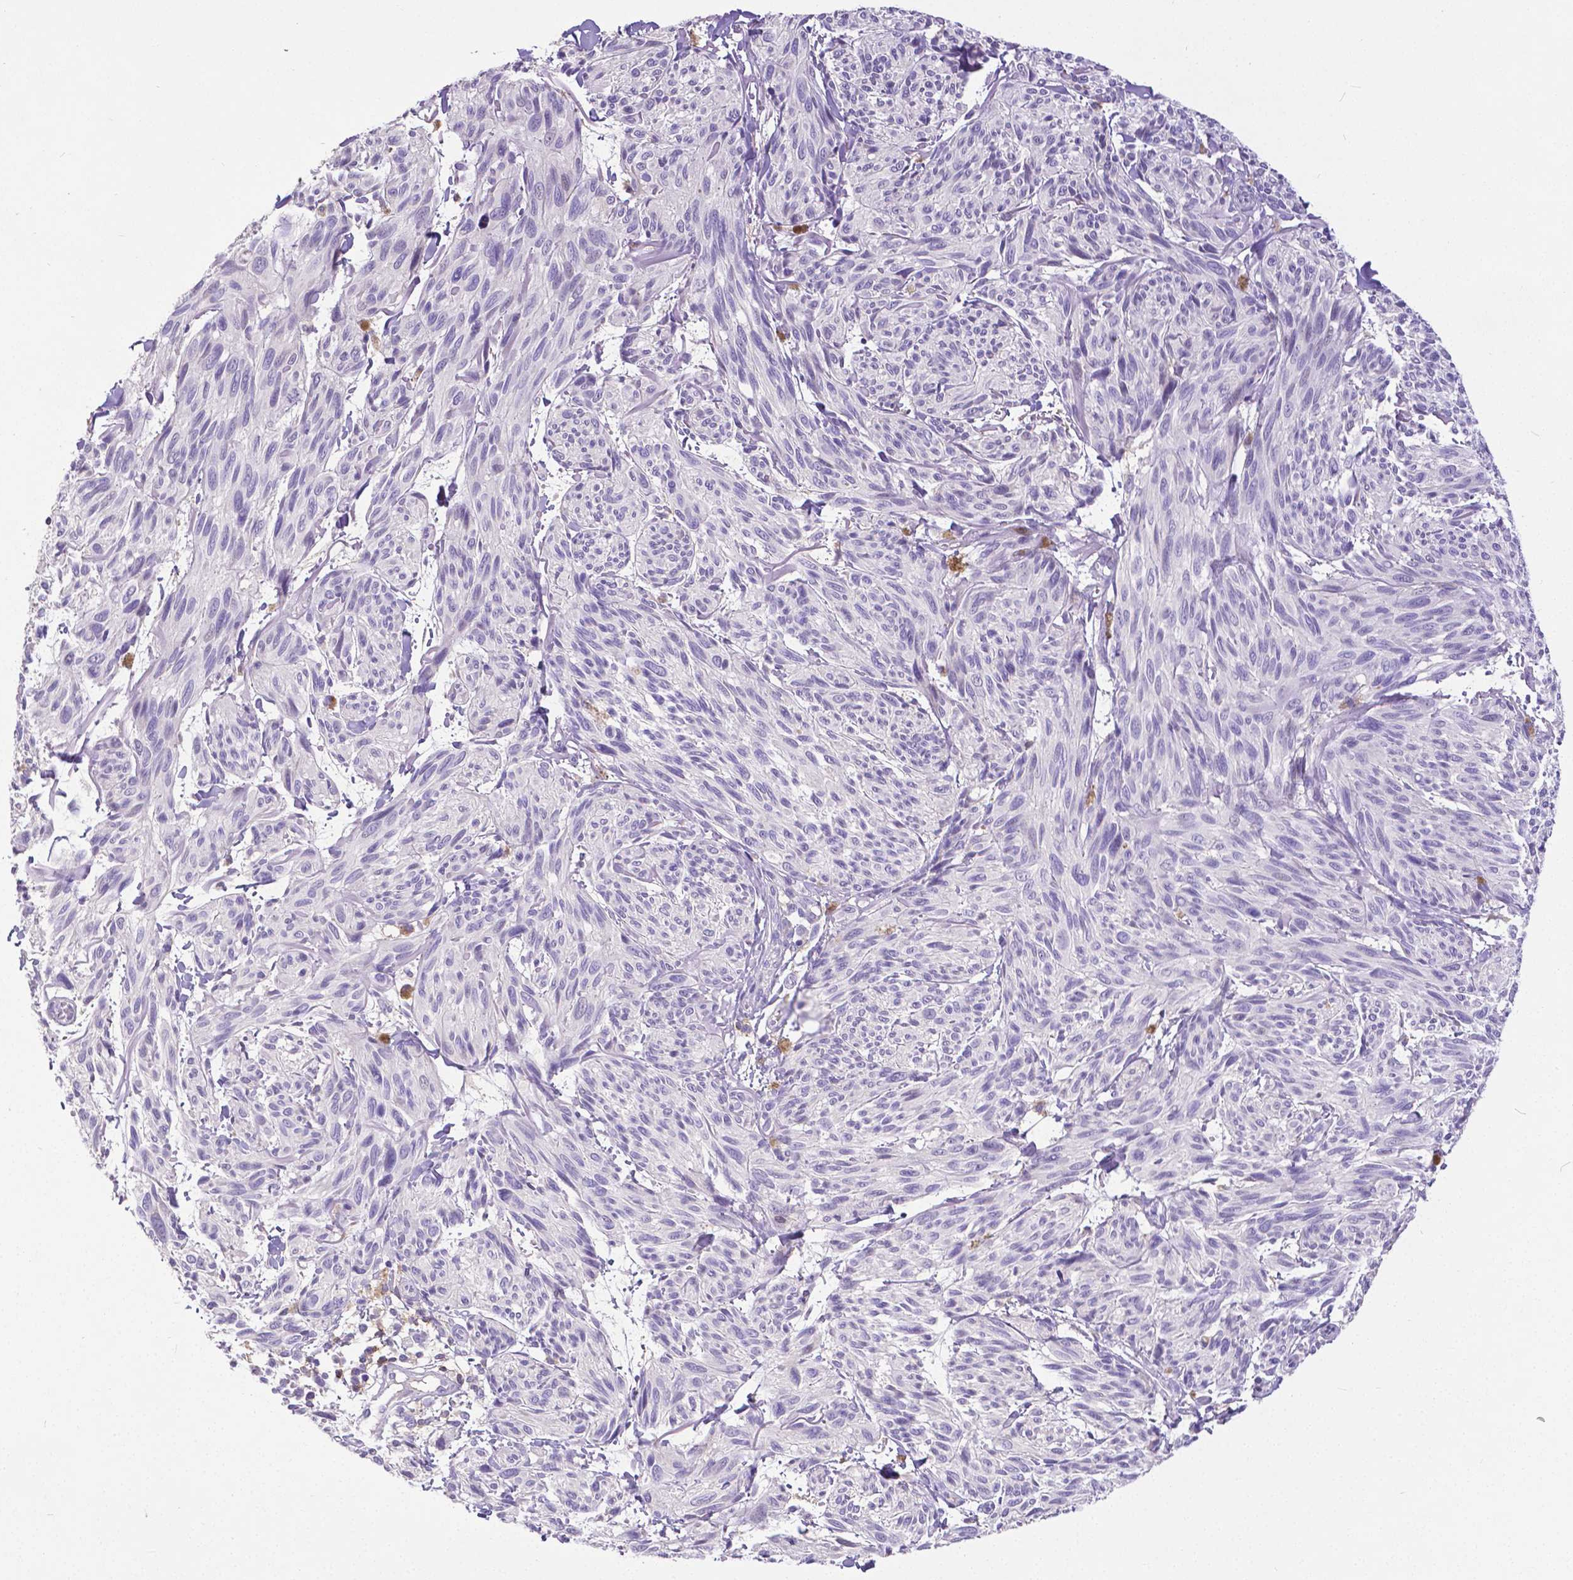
{"staining": {"intensity": "negative", "quantity": "none", "location": "none"}, "tissue": "melanoma", "cell_type": "Tumor cells", "image_type": "cancer", "snomed": [{"axis": "morphology", "description": "Malignant melanoma, NOS"}, {"axis": "topography", "description": "Skin"}], "caption": "A micrograph of malignant melanoma stained for a protein demonstrates no brown staining in tumor cells.", "gene": "CD4", "patient": {"sex": "male", "age": 79}}